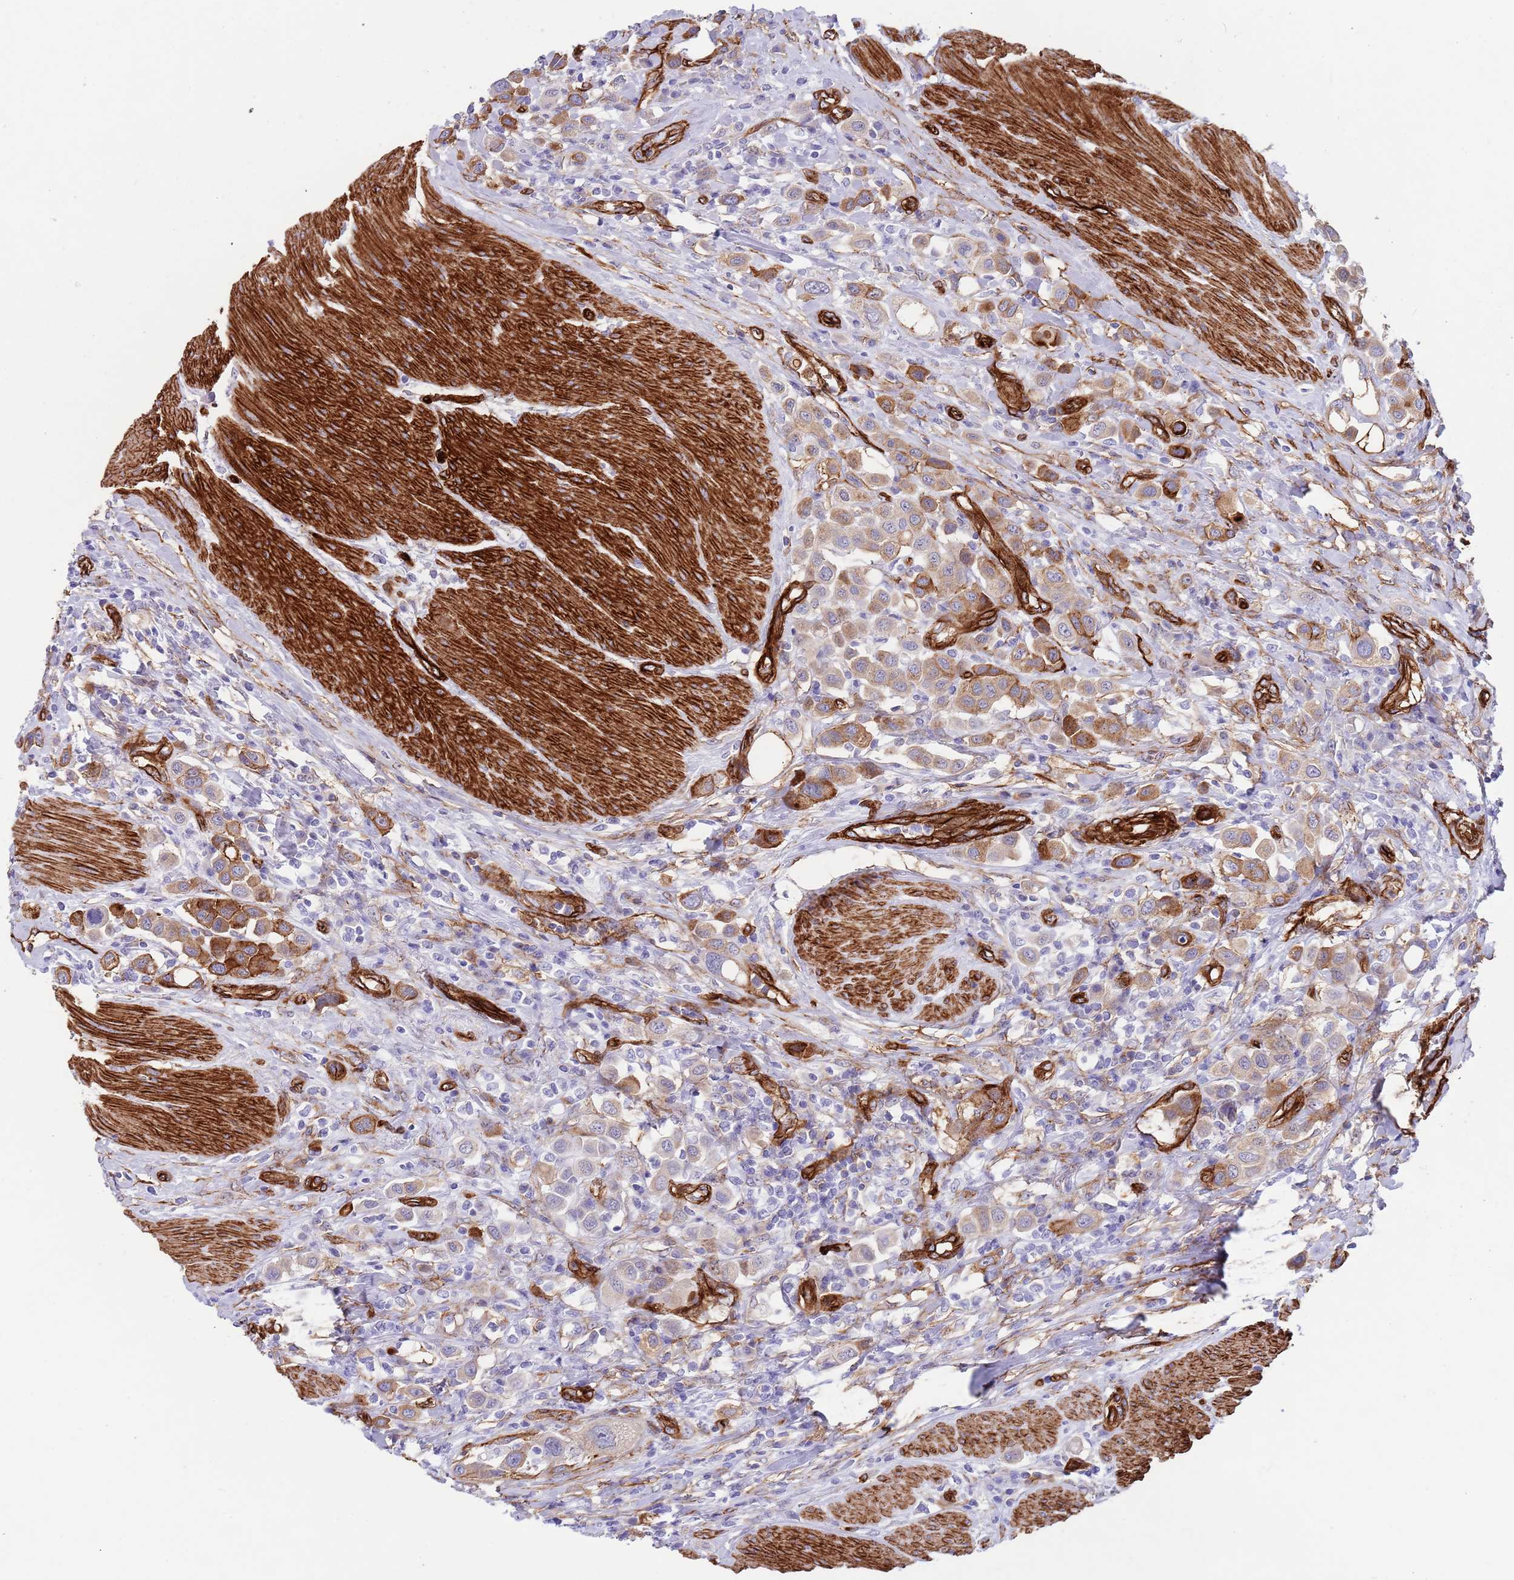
{"staining": {"intensity": "moderate", "quantity": ">75%", "location": "cytoplasmic/membranous"}, "tissue": "urothelial cancer", "cell_type": "Tumor cells", "image_type": "cancer", "snomed": [{"axis": "morphology", "description": "Urothelial carcinoma, High grade"}, {"axis": "topography", "description": "Urinary bladder"}], "caption": "Human urothelial cancer stained with a brown dye exhibits moderate cytoplasmic/membranous positive expression in about >75% of tumor cells.", "gene": "CAV2", "patient": {"sex": "male", "age": 50}}